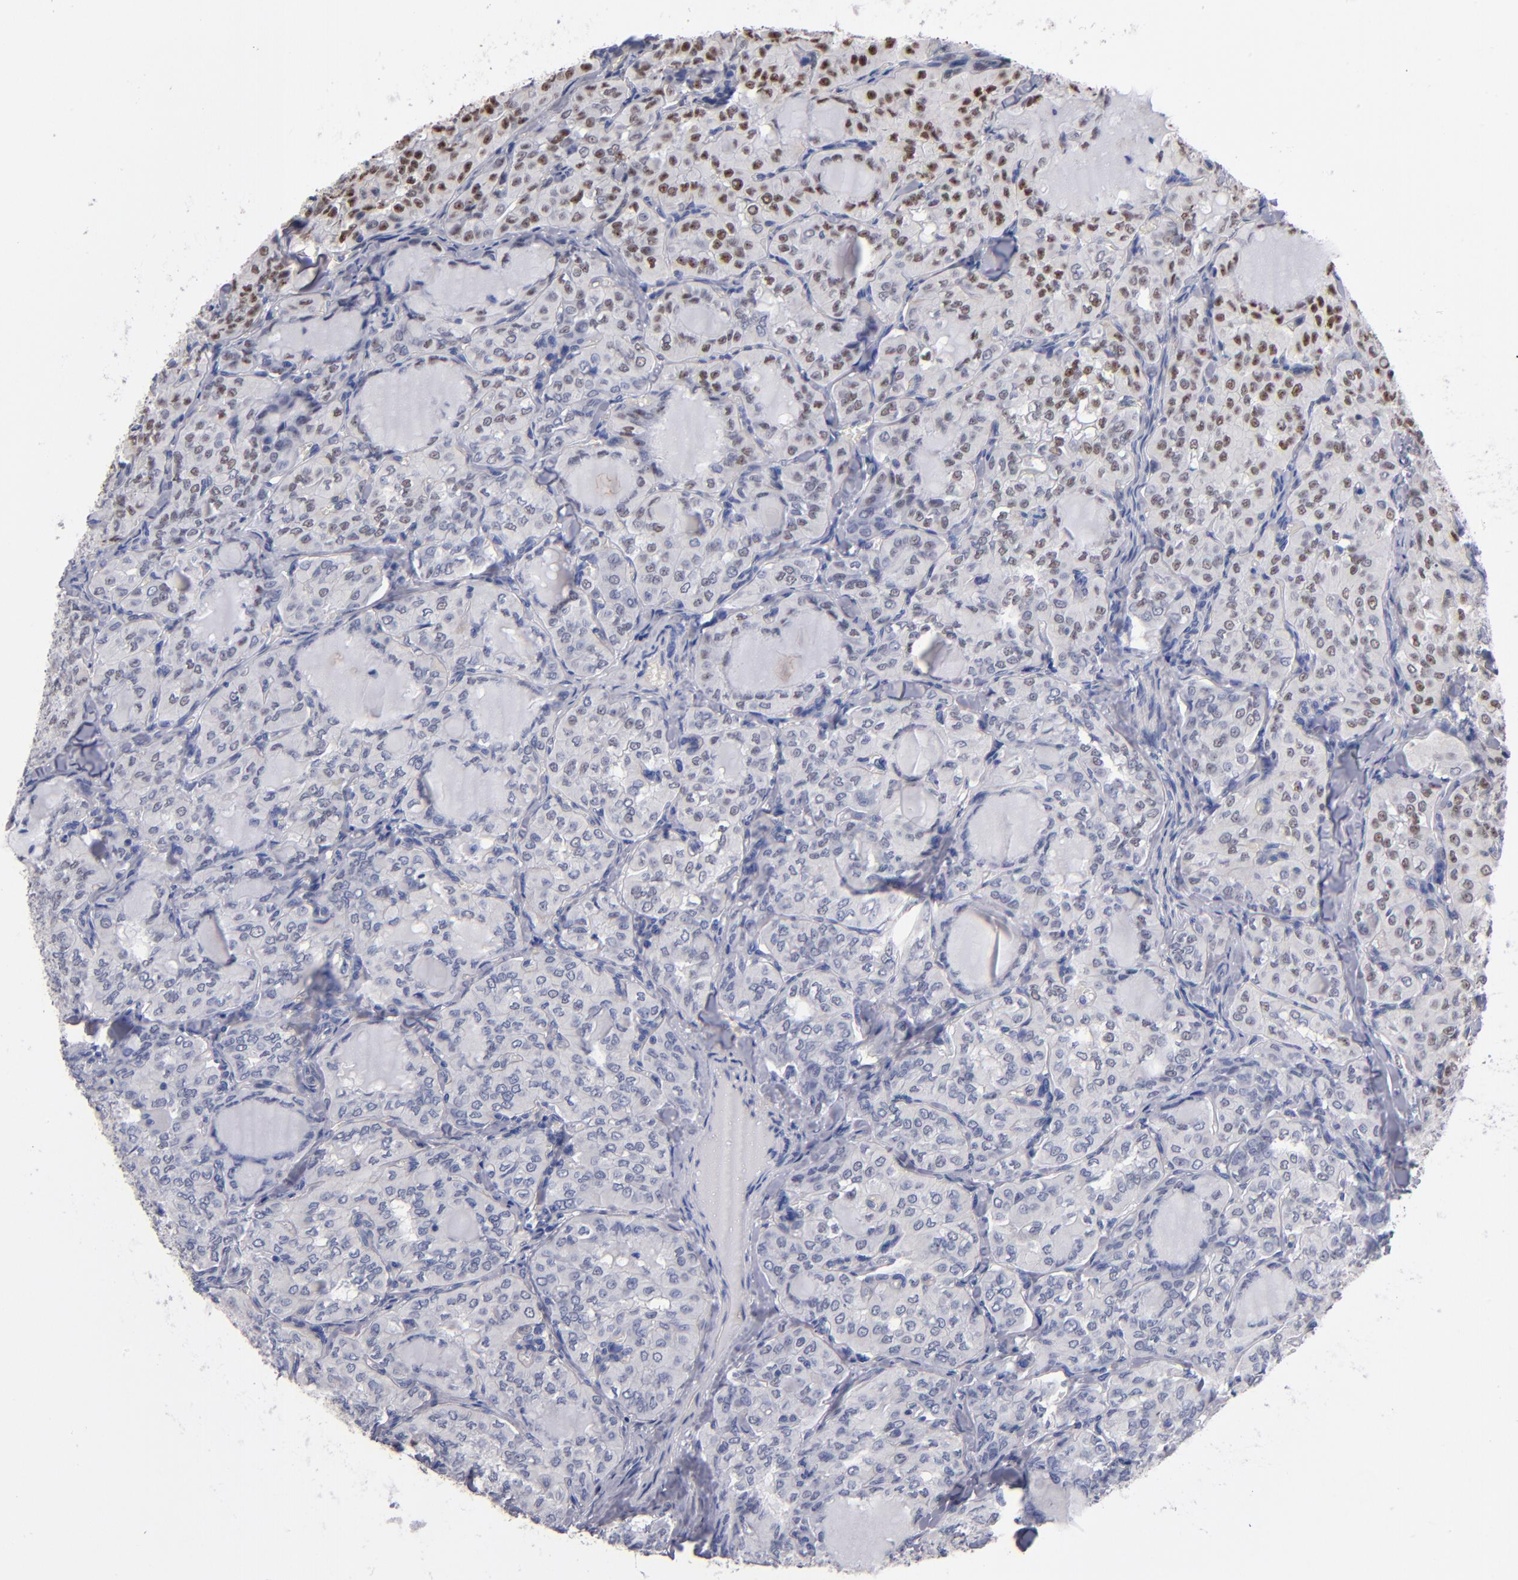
{"staining": {"intensity": "moderate", "quantity": "<25%", "location": "nuclear"}, "tissue": "thyroid cancer", "cell_type": "Tumor cells", "image_type": "cancer", "snomed": [{"axis": "morphology", "description": "Papillary adenocarcinoma, NOS"}, {"axis": "topography", "description": "Thyroid gland"}], "caption": "Protein staining shows moderate nuclear staining in about <25% of tumor cells in thyroid papillary adenocarcinoma.", "gene": "MN1", "patient": {"sex": "male", "age": 20}}